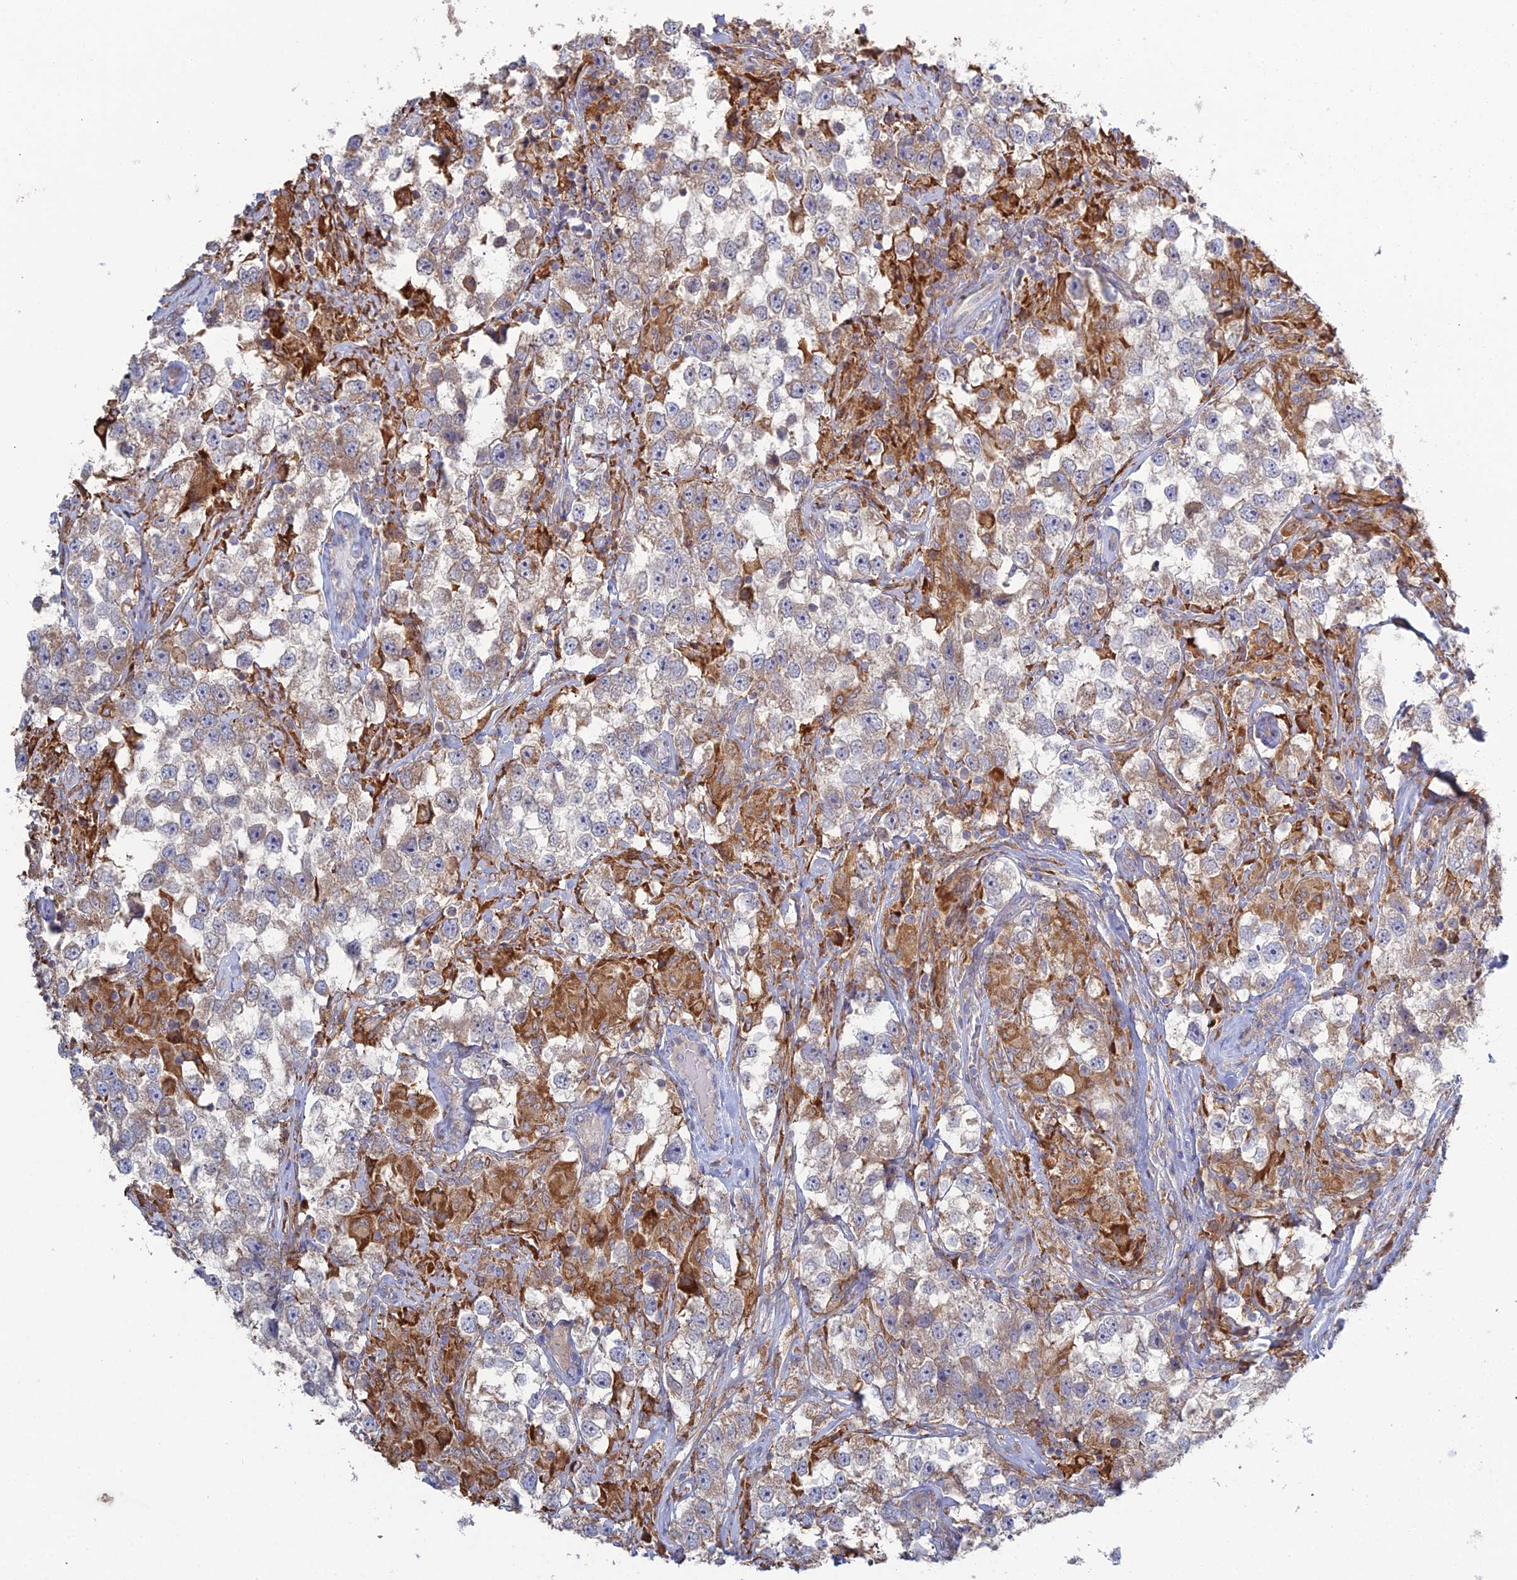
{"staining": {"intensity": "weak", "quantity": "25%-75%", "location": "cytoplasmic/membranous"}, "tissue": "testis cancer", "cell_type": "Tumor cells", "image_type": "cancer", "snomed": [{"axis": "morphology", "description": "Seminoma, NOS"}, {"axis": "topography", "description": "Testis"}], "caption": "Brown immunohistochemical staining in seminoma (testis) shows weak cytoplasmic/membranous positivity in about 25%-75% of tumor cells.", "gene": "TRAPPC6A", "patient": {"sex": "male", "age": 46}}